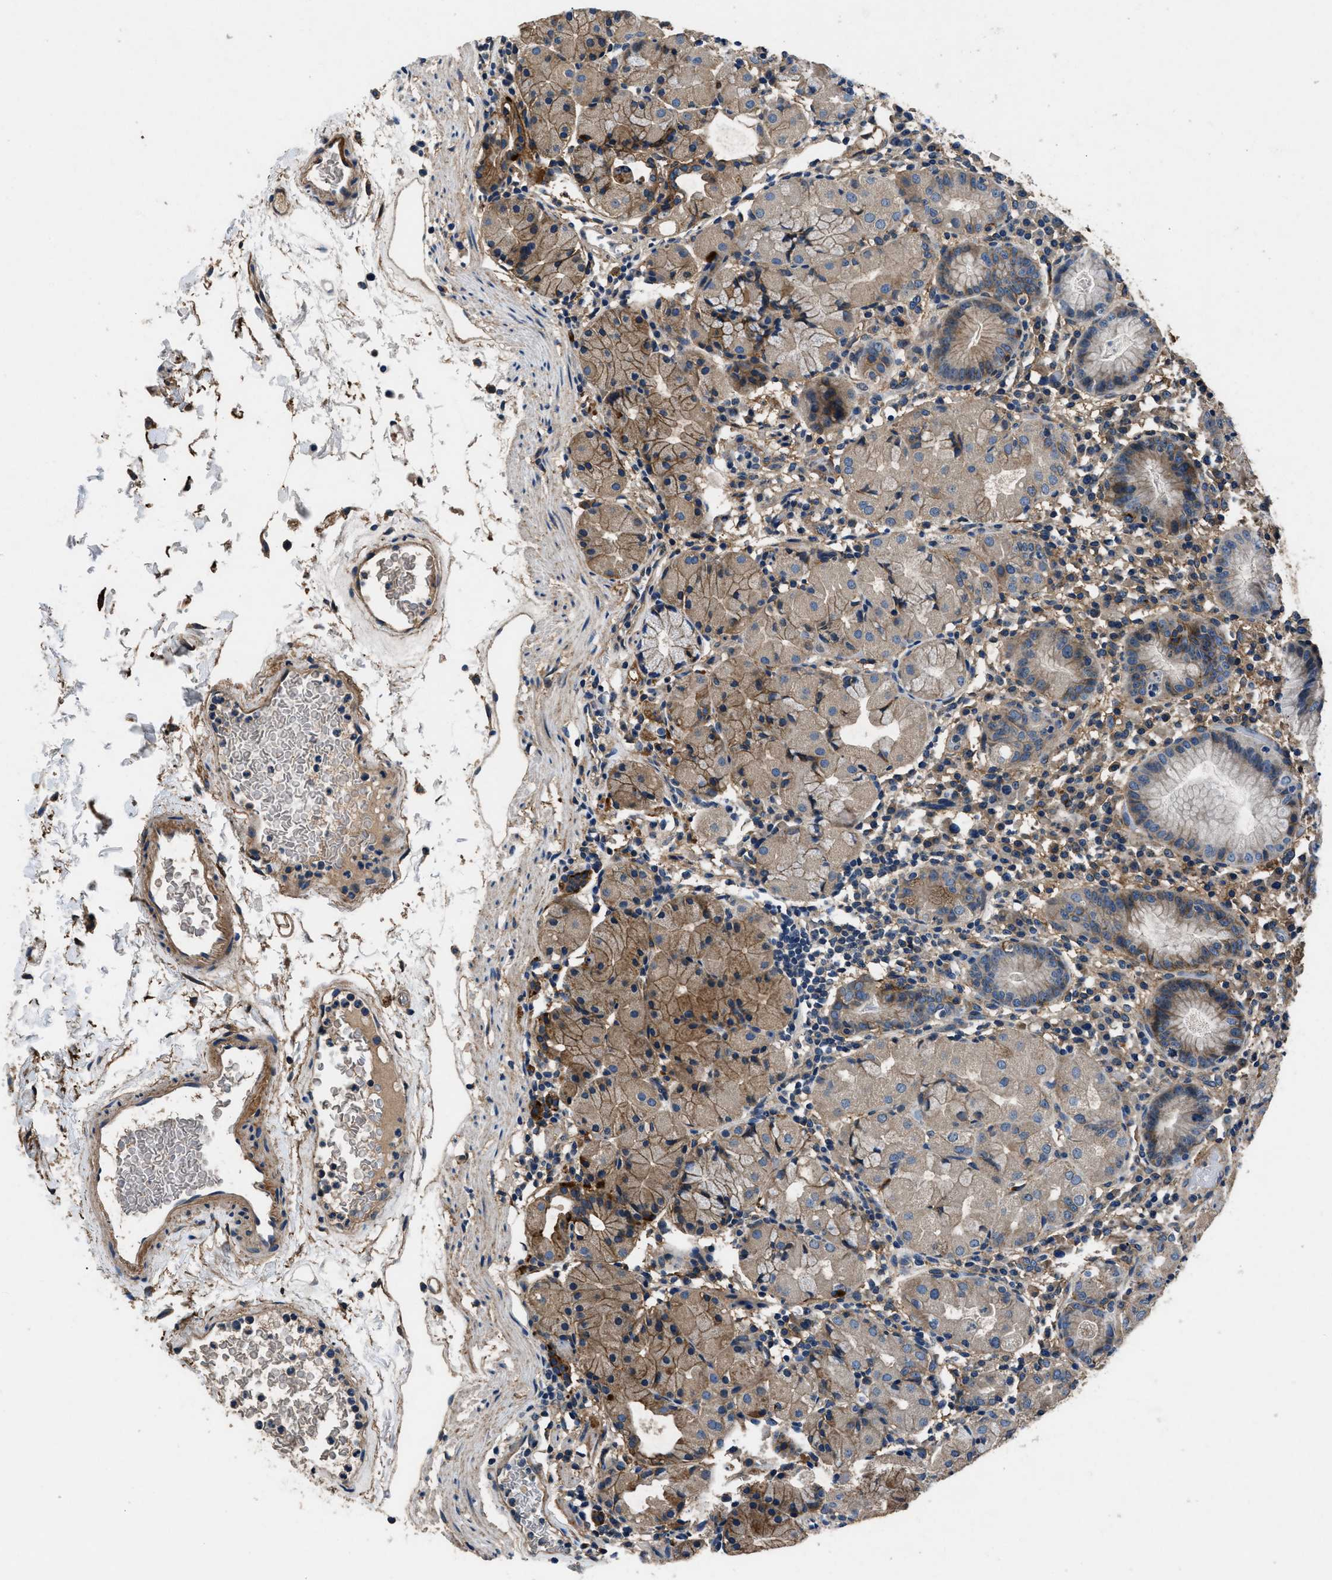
{"staining": {"intensity": "moderate", "quantity": "25%-75%", "location": "cytoplasmic/membranous"}, "tissue": "stomach", "cell_type": "Glandular cells", "image_type": "normal", "snomed": [{"axis": "morphology", "description": "Normal tissue, NOS"}, {"axis": "topography", "description": "Stomach"}, {"axis": "topography", "description": "Stomach, lower"}], "caption": "An IHC micrograph of unremarkable tissue is shown. Protein staining in brown highlights moderate cytoplasmic/membranous positivity in stomach within glandular cells. The staining is performed using DAB (3,3'-diaminobenzidine) brown chromogen to label protein expression. The nuclei are counter-stained blue using hematoxylin.", "gene": "CD276", "patient": {"sex": "female", "age": 75}}